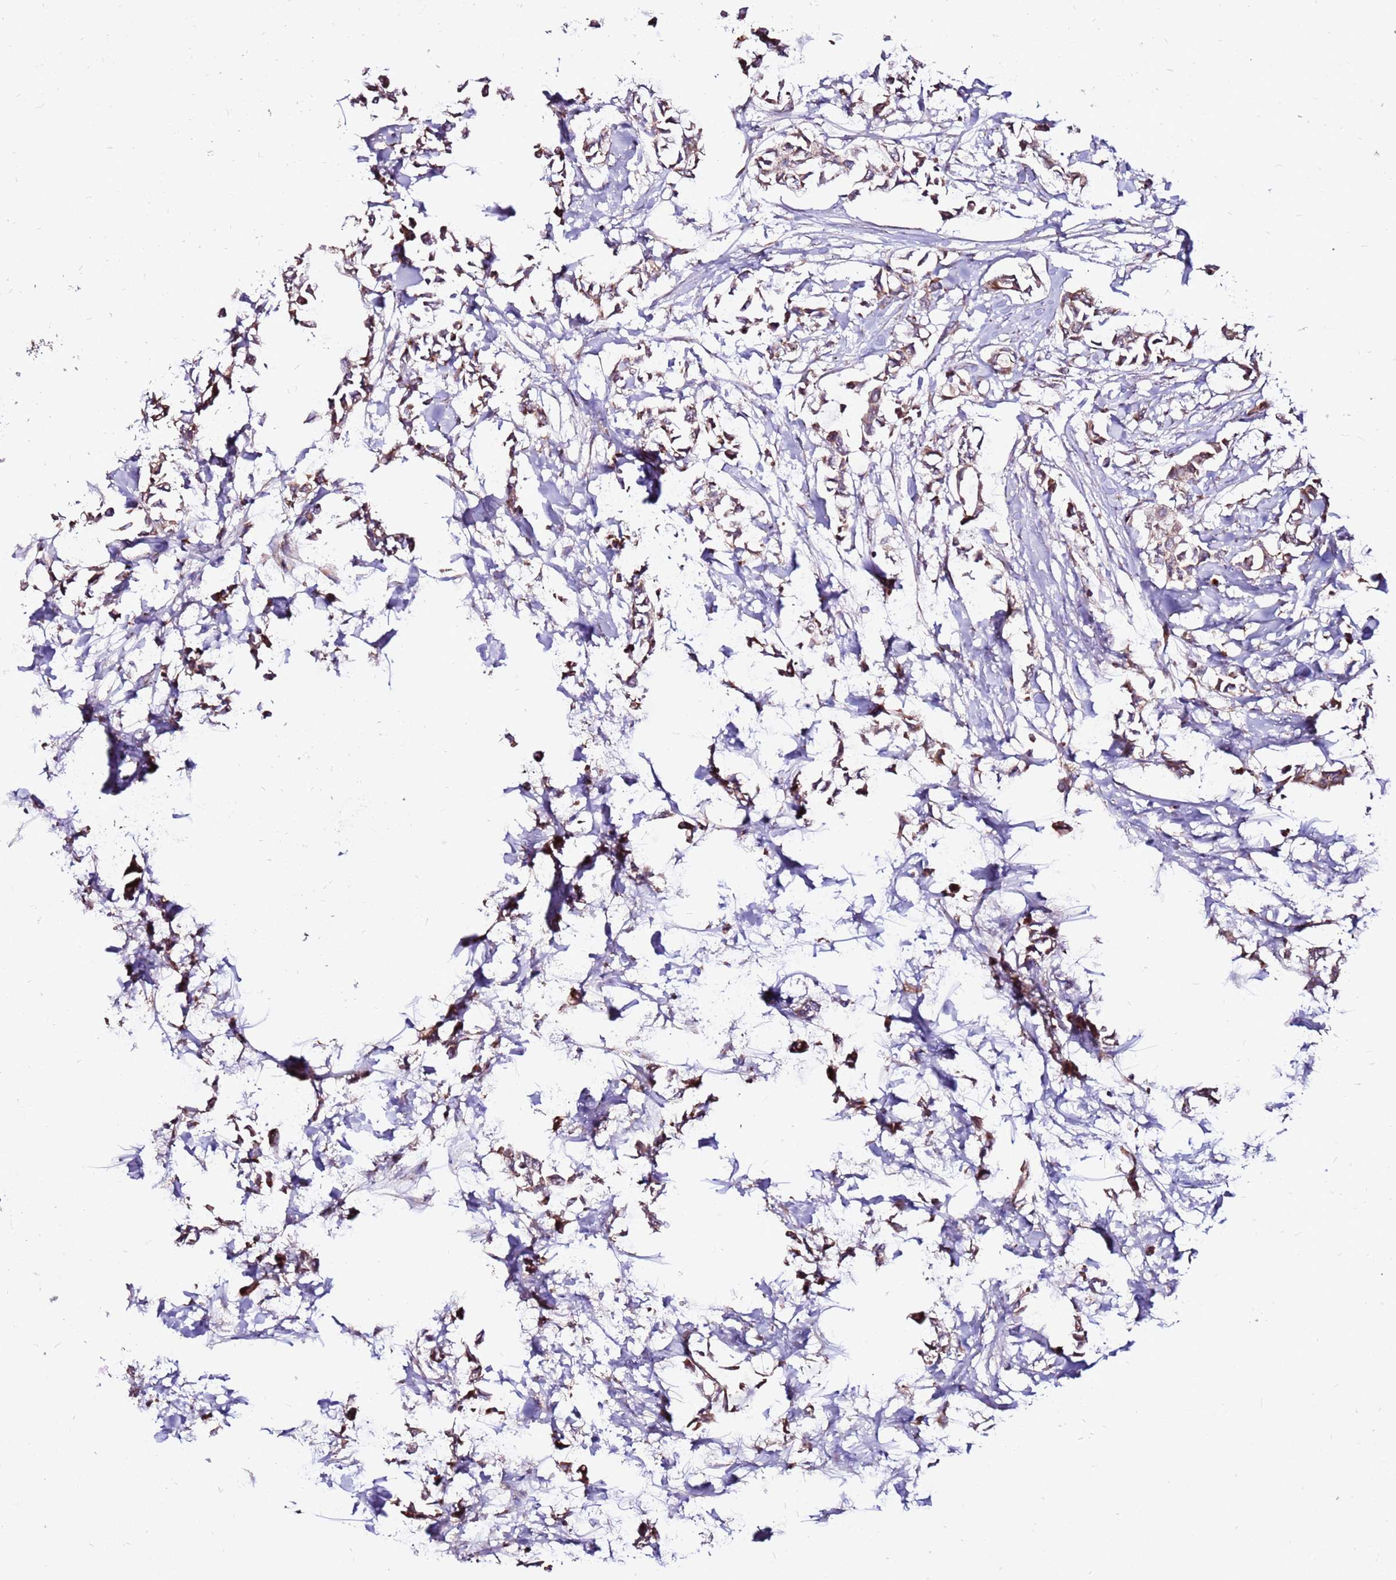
{"staining": {"intensity": "moderate", "quantity": ">75%", "location": "cytoplasmic/membranous"}, "tissue": "breast cancer", "cell_type": "Tumor cells", "image_type": "cancer", "snomed": [{"axis": "morphology", "description": "Duct carcinoma"}, {"axis": "topography", "description": "Breast"}], "caption": "A brown stain shows moderate cytoplasmic/membranous positivity of a protein in breast cancer tumor cells. The staining was performed using DAB, with brown indicating positive protein expression. Nuclei are stained blue with hematoxylin.", "gene": "SPSB3", "patient": {"sex": "female", "age": 41}}